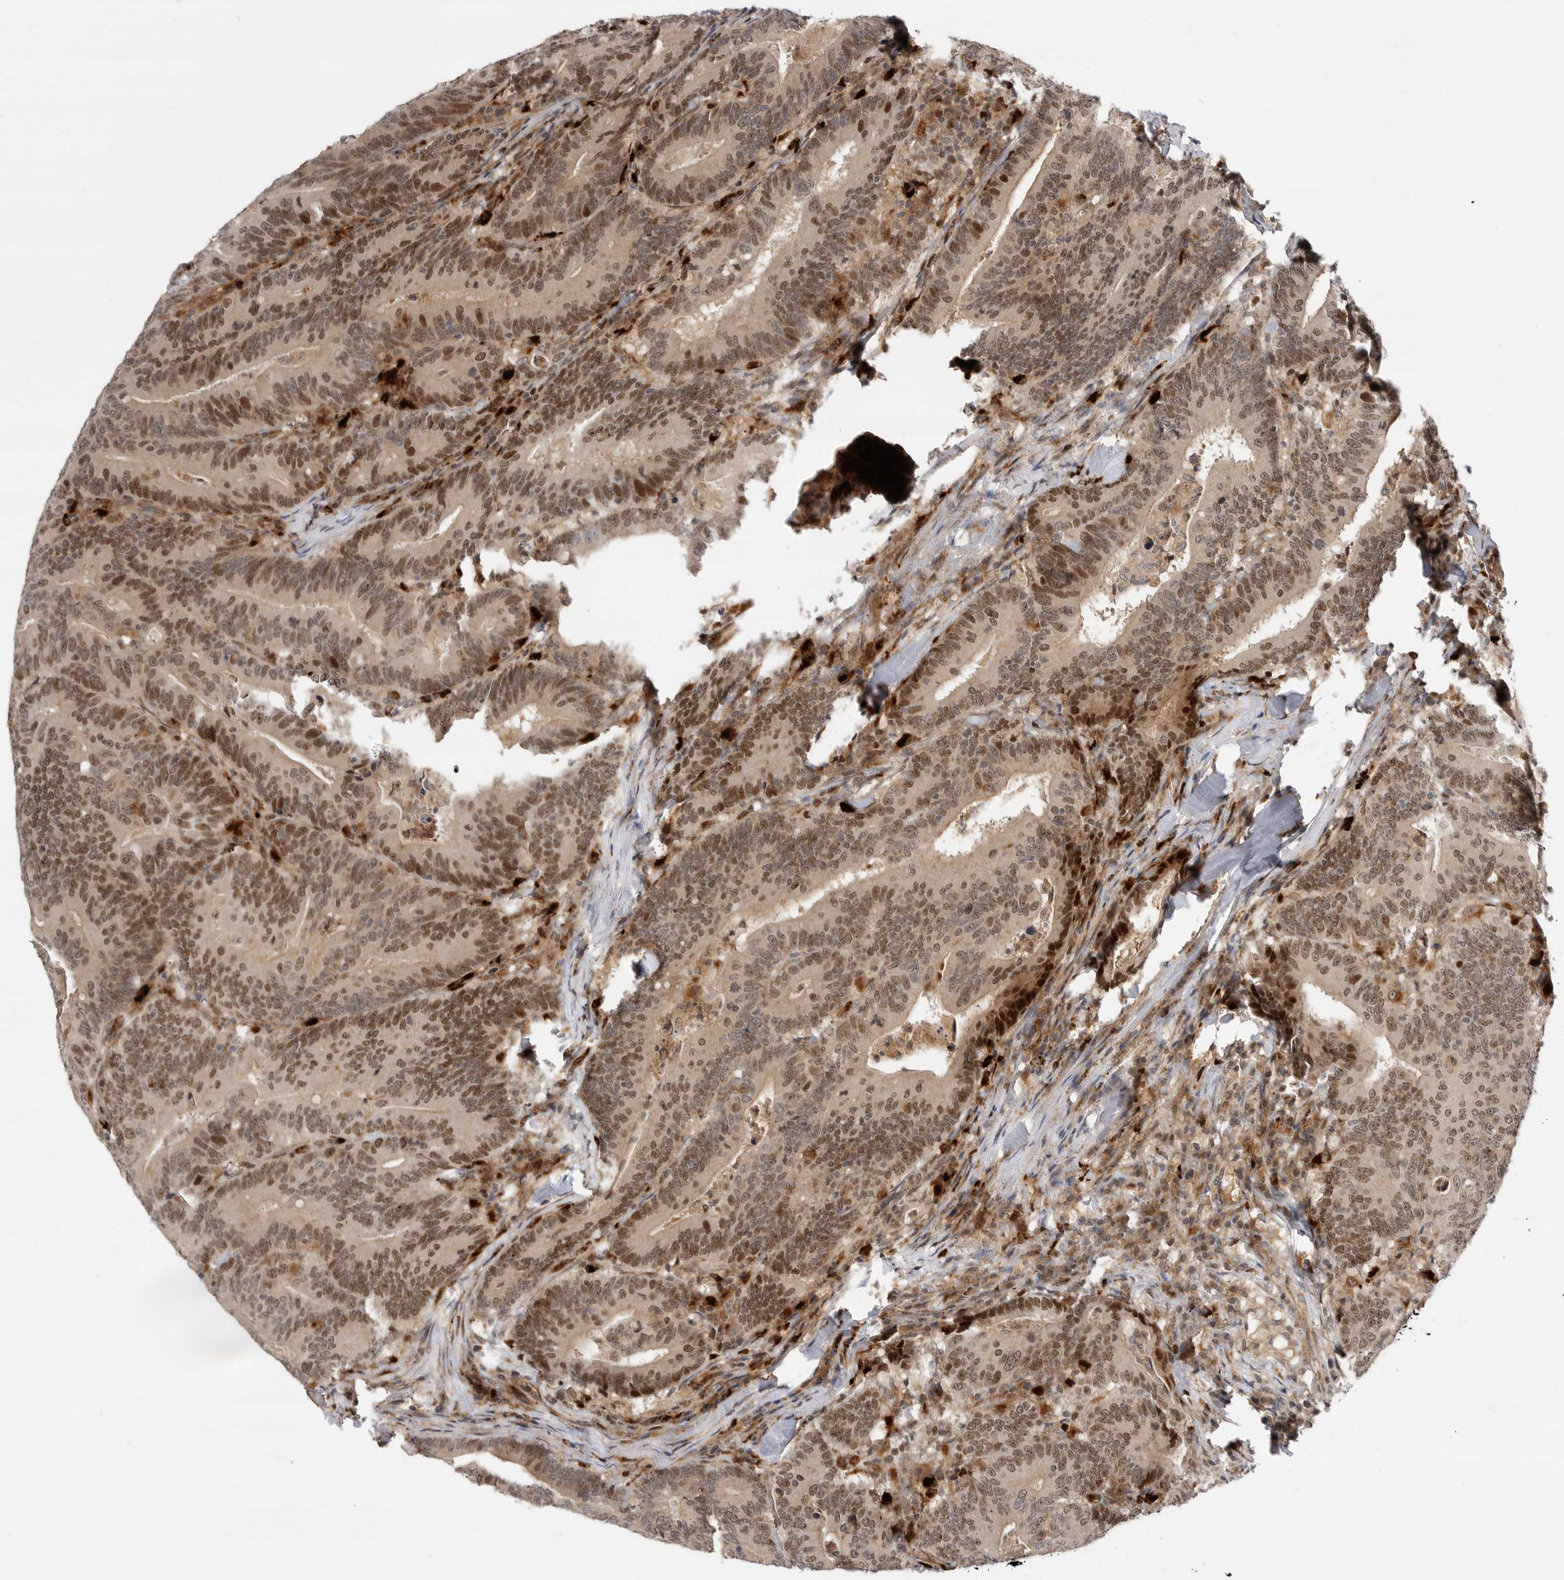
{"staining": {"intensity": "moderate", "quantity": ">75%", "location": "nuclear"}, "tissue": "colorectal cancer", "cell_type": "Tumor cells", "image_type": "cancer", "snomed": [{"axis": "morphology", "description": "Adenocarcinoma, NOS"}, {"axis": "topography", "description": "Colon"}], "caption": "Immunohistochemical staining of human colorectal cancer (adenocarcinoma) demonstrates moderate nuclear protein expression in approximately >75% of tumor cells.", "gene": "CSNK1G3", "patient": {"sex": "female", "age": 66}}